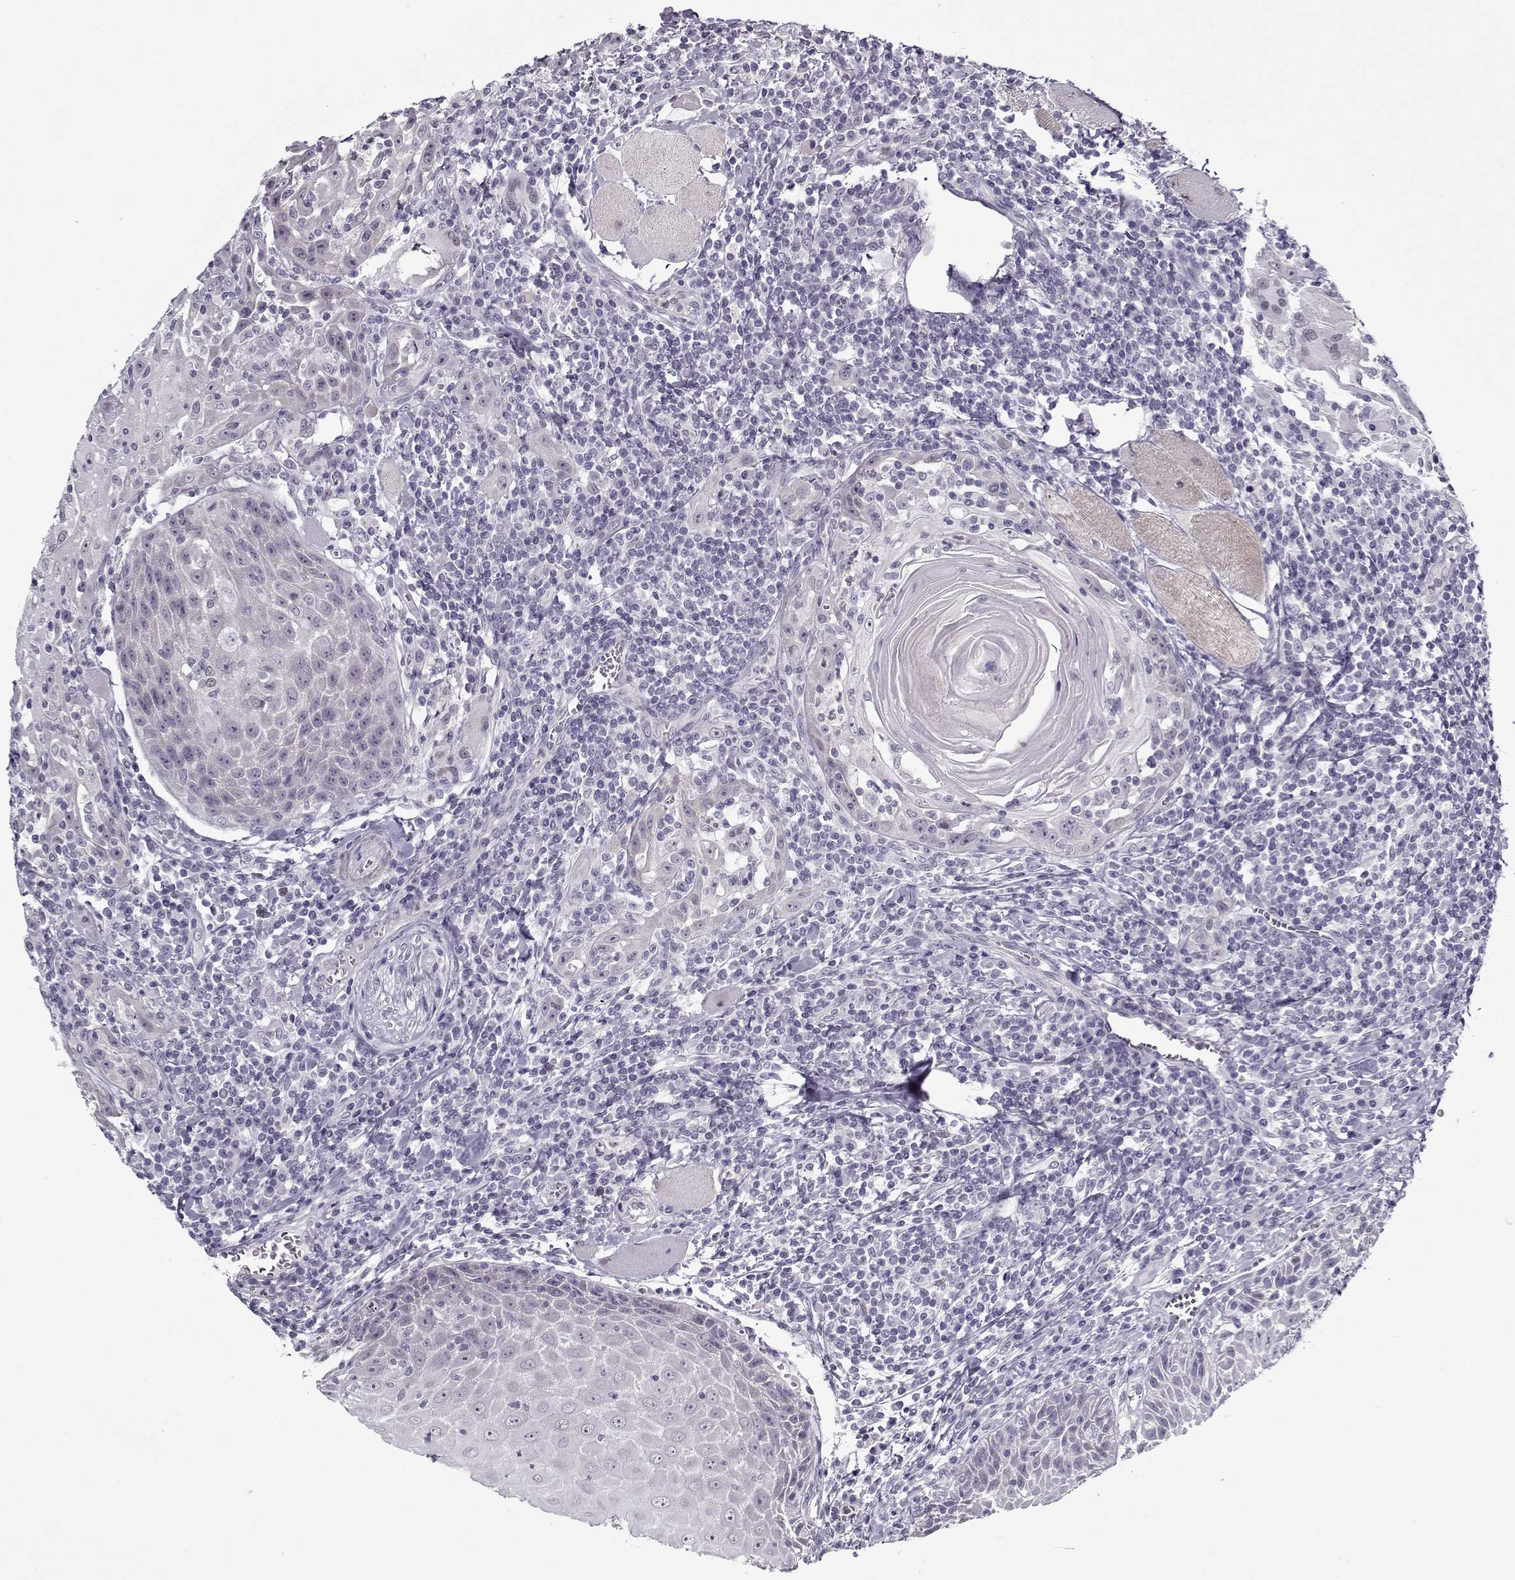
{"staining": {"intensity": "negative", "quantity": "none", "location": "none"}, "tissue": "head and neck cancer", "cell_type": "Tumor cells", "image_type": "cancer", "snomed": [{"axis": "morphology", "description": "Normal tissue, NOS"}, {"axis": "morphology", "description": "Squamous cell carcinoma, NOS"}, {"axis": "topography", "description": "Oral tissue"}, {"axis": "topography", "description": "Head-Neck"}], "caption": "This is an IHC histopathology image of human head and neck cancer. There is no expression in tumor cells.", "gene": "CIBAR1", "patient": {"sex": "male", "age": 52}}